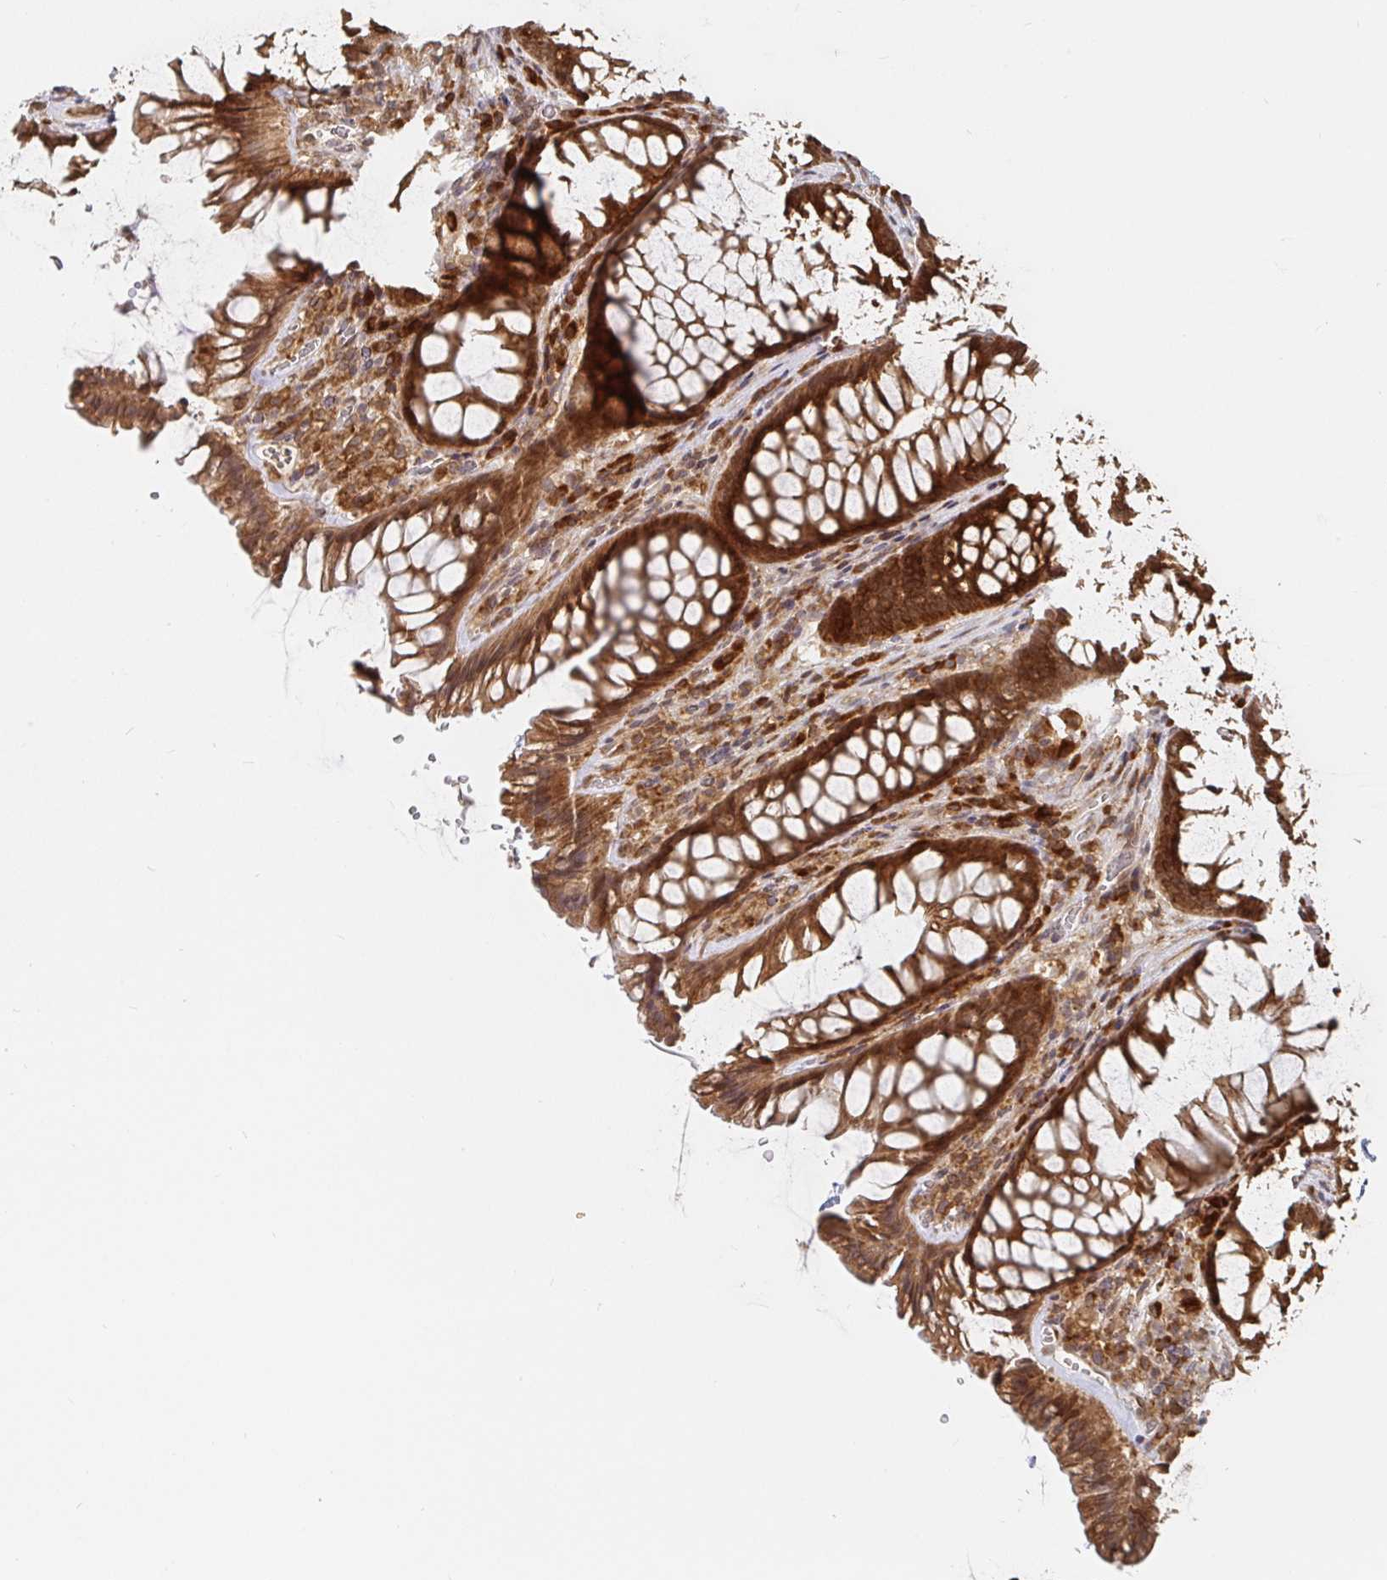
{"staining": {"intensity": "strong", "quantity": "25%-75%", "location": "cytoplasmic/membranous"}, "tissue": "rectum", "cell_type": "Glandular cells", "image_type": "normal", "snomed": [{"axis": "morphology", "description": "Normal tissue, NOS"}, {"axis": "topography", "description": "Rectum"}], "caption": "Immunohistochemistry of benign human rectum reveals high levels of strong cytoplasmic/membranous expression in about 25%-75% of glandular cells.", "gene": "ALG1L2", "patient": {"sex": "male", "age": 53}}